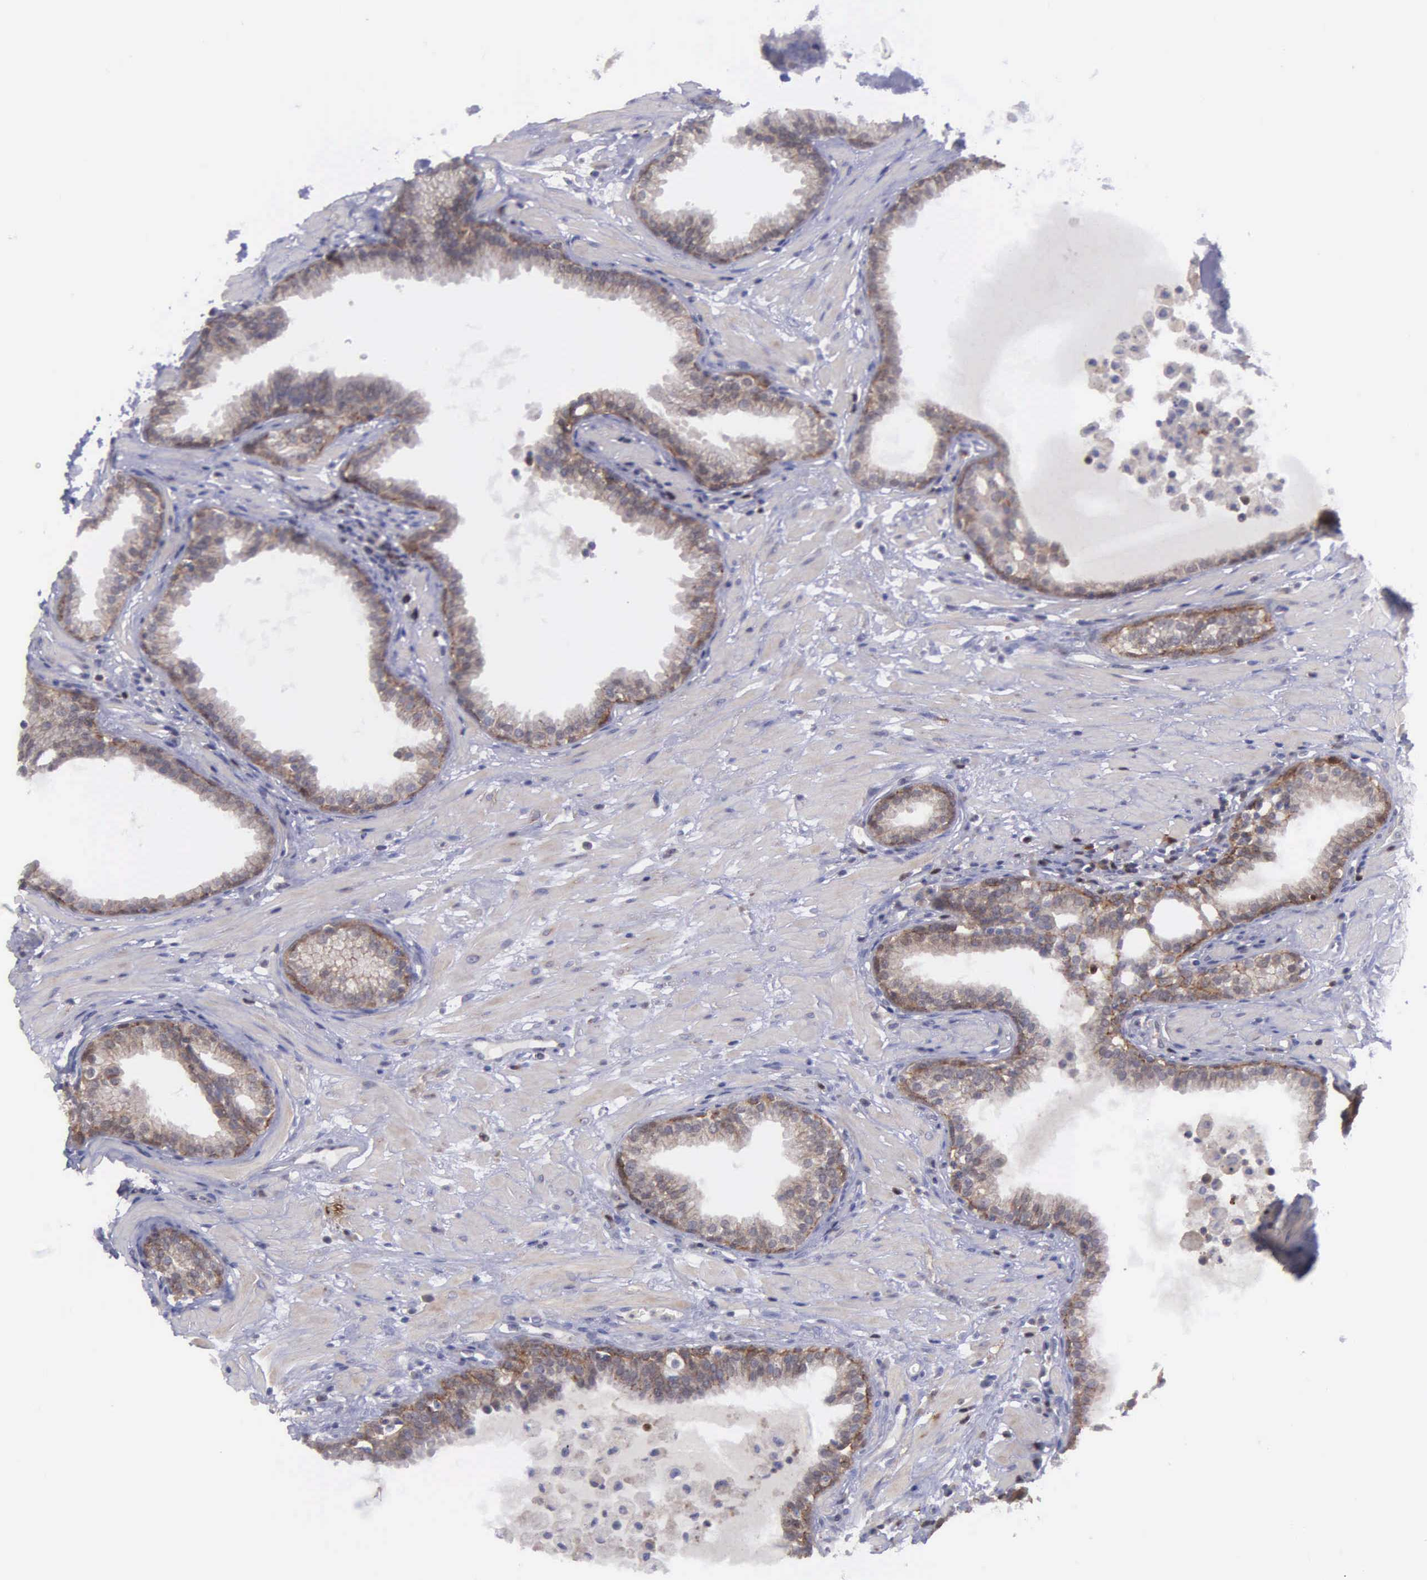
{"staining": {"intensity": "weak", "quantity": ">75%", "location": "cytoplasmic/membranous"}, "tissue": "prostate", "cell_type": "Glandular cells", "image_type": "normal", "snomed": [{"axis": "morphology", "description": "Normal tissue, NOS"}, {"axis": "topography", "description": "Prostate"}], "caption": "This is a photomicrograph of IHC staining of unremarkable prostate, which shows weak expression in the cytoplasmic/membranous of glandular cells.", "gene": "MICAL3", "patient": {"sex": "male", "age": 64}}